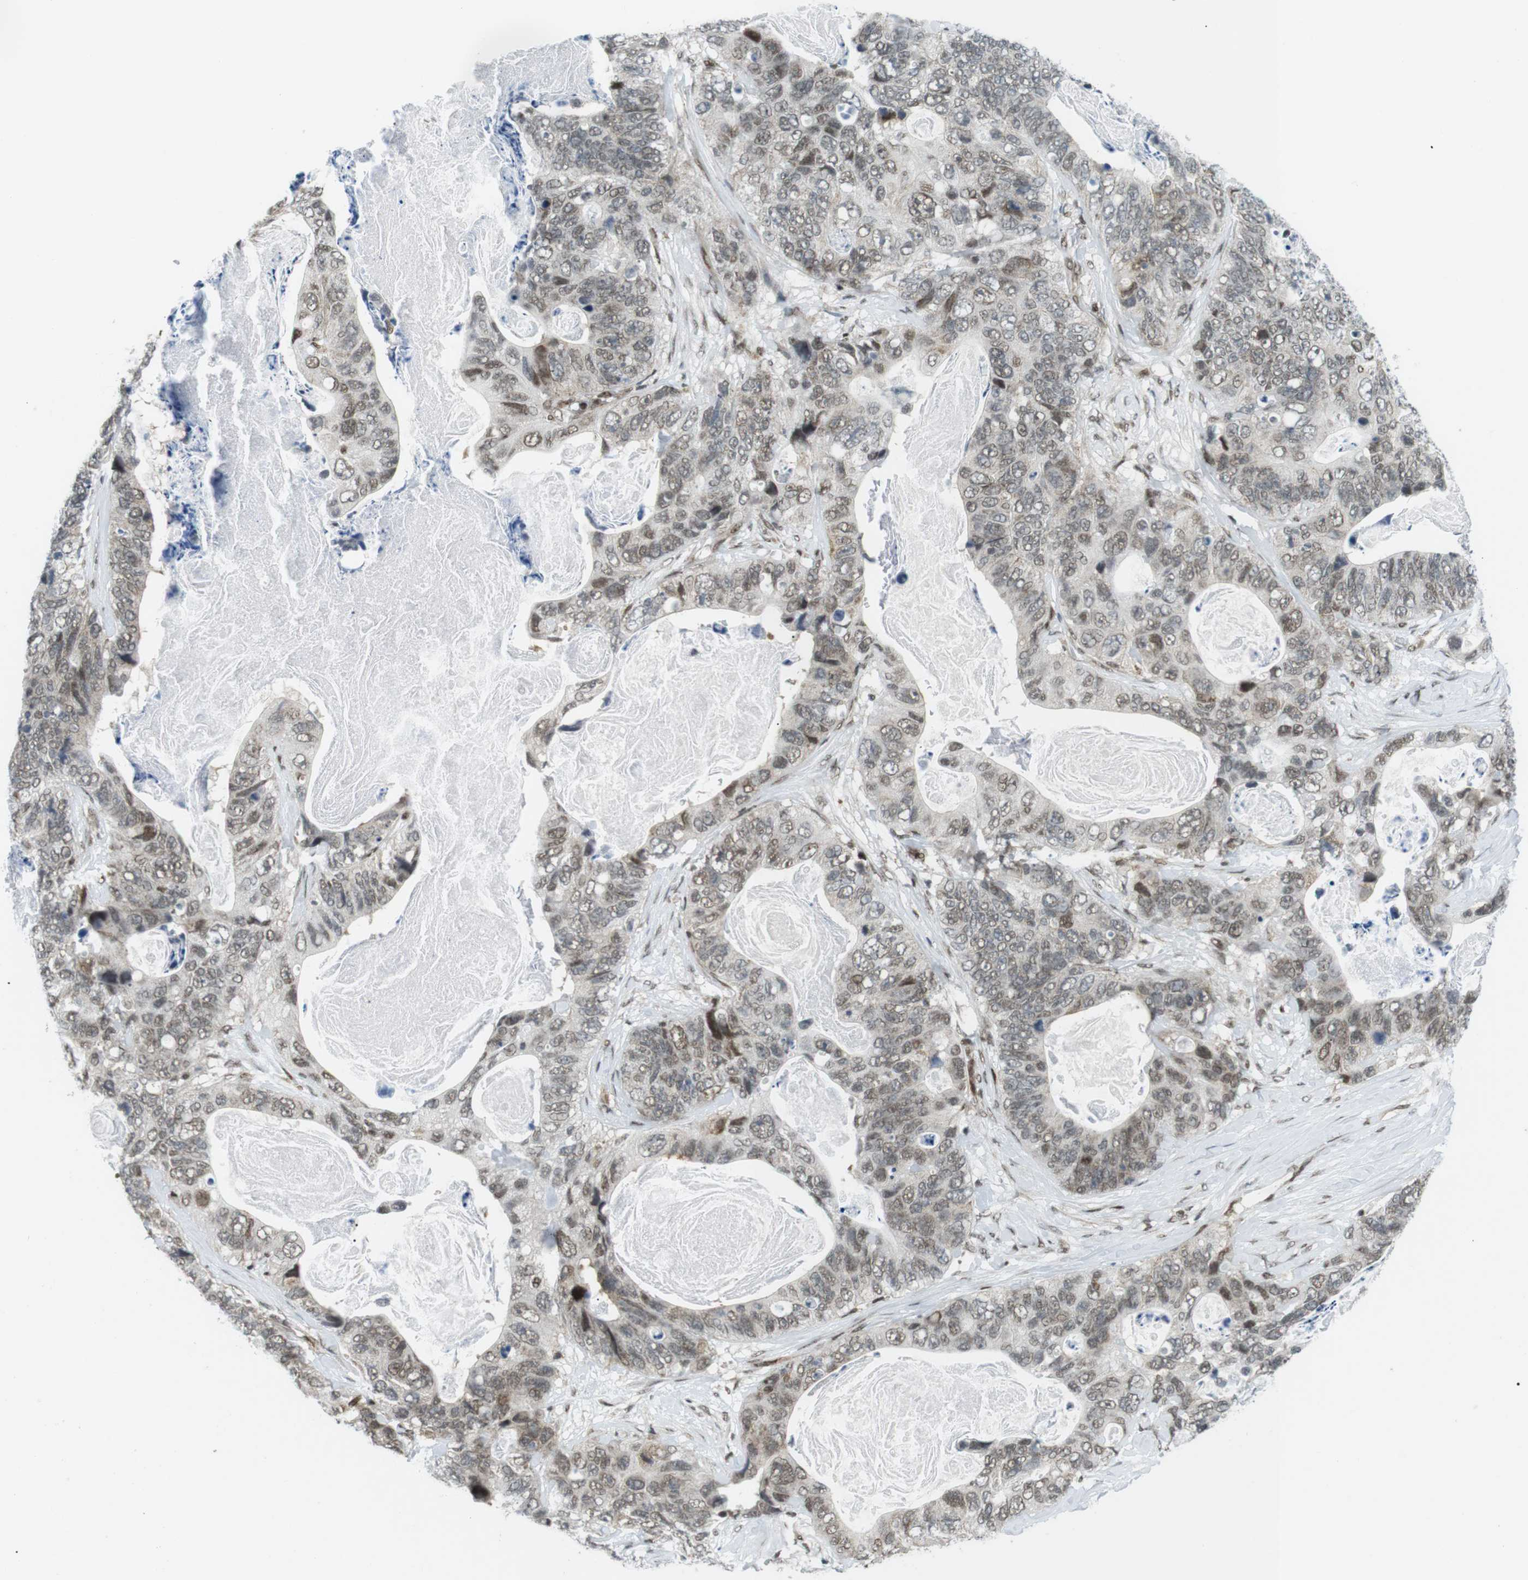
{"staining": {"intensity": "weak", "quantity": ">75%", "location": "cytoplasmic/membranous,nuclear"}, "tissue": "stomach cancer", "cell_type": "Tumor cells", "image_type": "cancer", "snomed": [{"axis": "morphology", "description": "Adenocarcinoma, NOS"}, {"axis": "topography", "description": "Stomach"}], "caption": "The micrograph displays staining of stomach cancer, revealing weak cytoplasmic/membranous and nuclear protein positivity (brown color) within tumor cells. (DAB IHC with brightfield microscopy, high magnification).", "gene": "CDC27", "patient": {"sex": "female", "age": 89}}